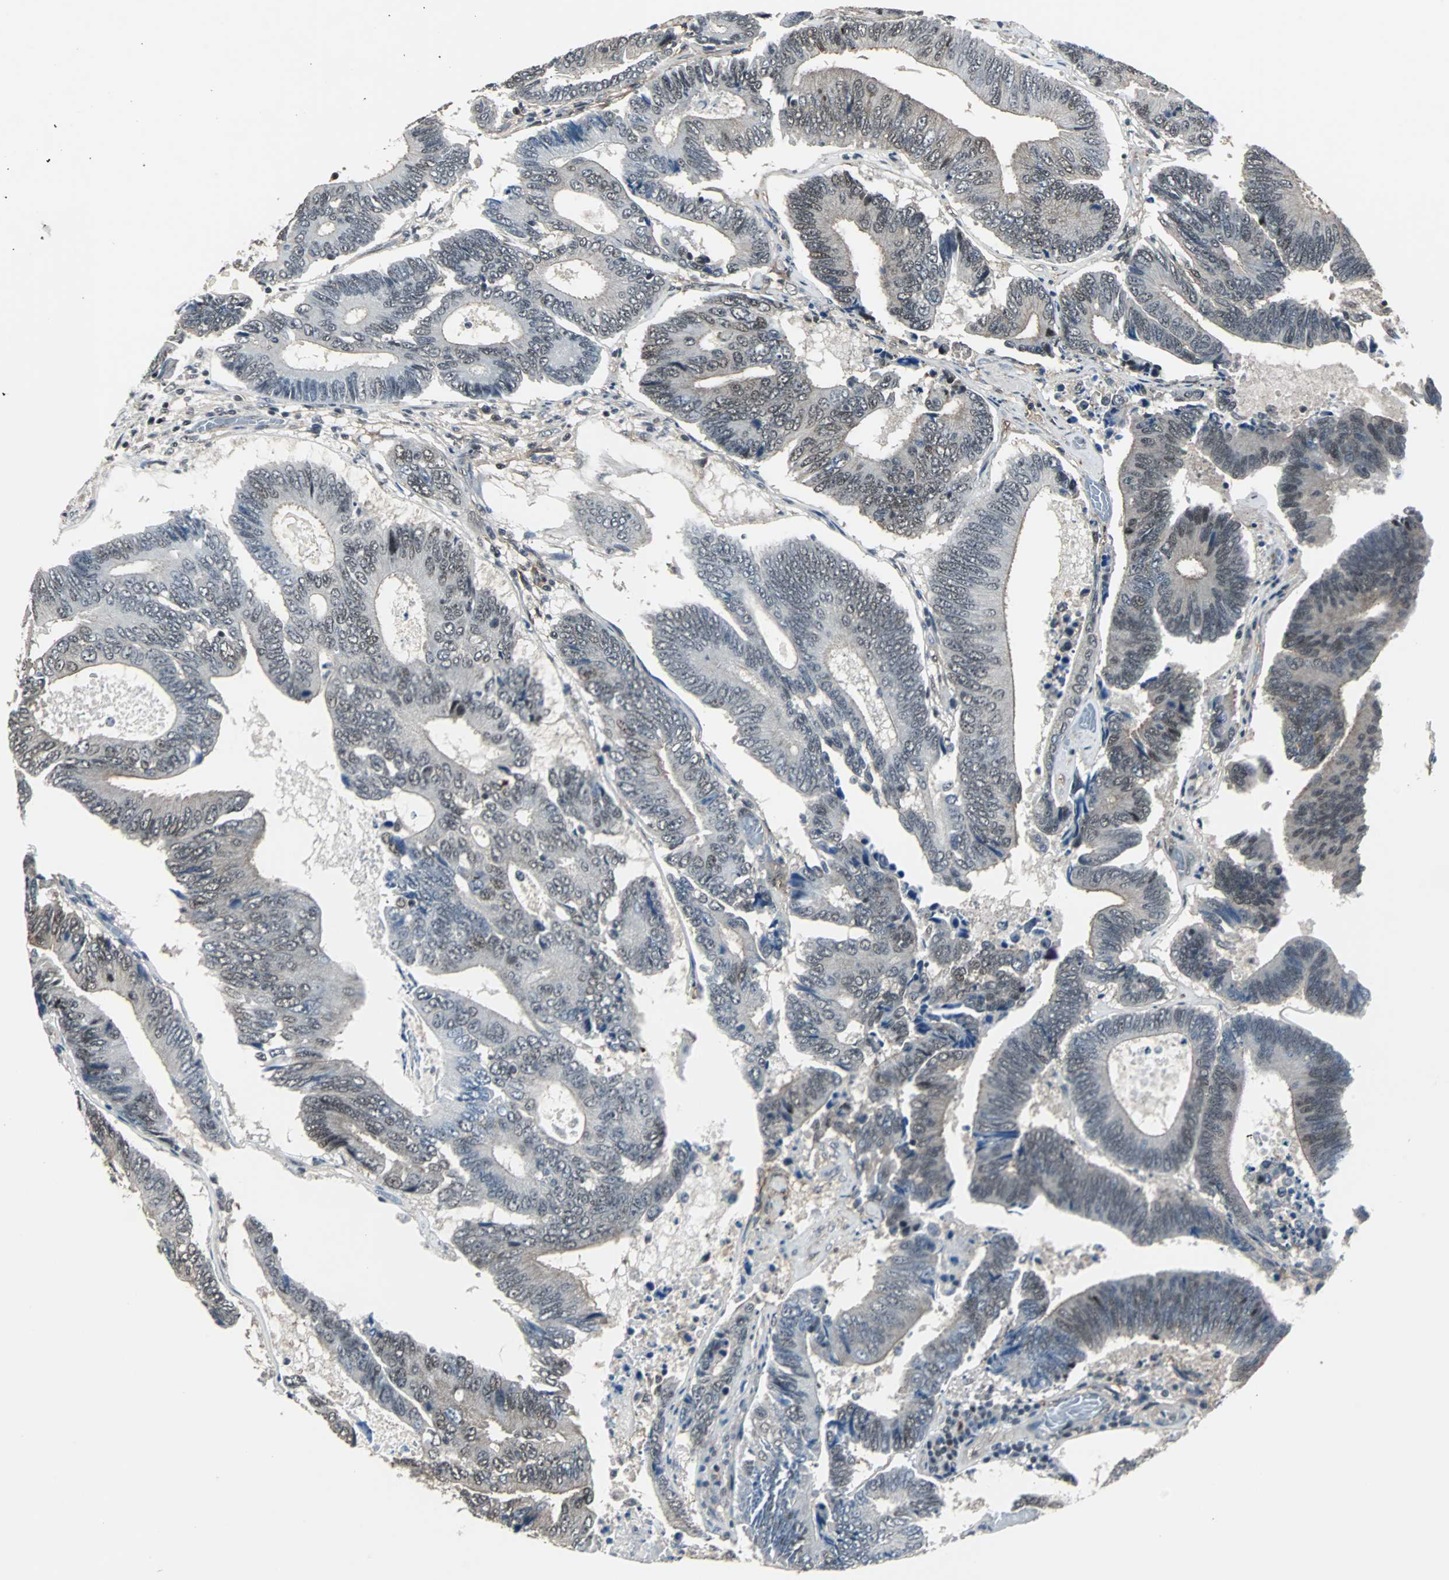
{"staining": {"intensity": "weak", "quantity": "25%-75%", "location": "nuclear"}, "tissue": "colorectal cancer", "cell_type": "Tumor cells", "image_type": "cancer", "snomed": [{"axis": "morphology", "description": "Adenocarcinoma, NOS"}, {"axis": "topography", "description": "Colon"}], "caption": "IHC staining of colorectal cancer (adenocarcinoma), which exhibits low levels of weak nuclear expression in approximately 25%-75% of tumor cells indicating weak nuclear protein expression. The staining was performed using DAB (3,3'-diaminobenzidine) (brown) for protein detection and nuclei were counterstained in hematoxylin (blue).", "gene": "MKX", "patient": {"sex": "female", "age": 78}}